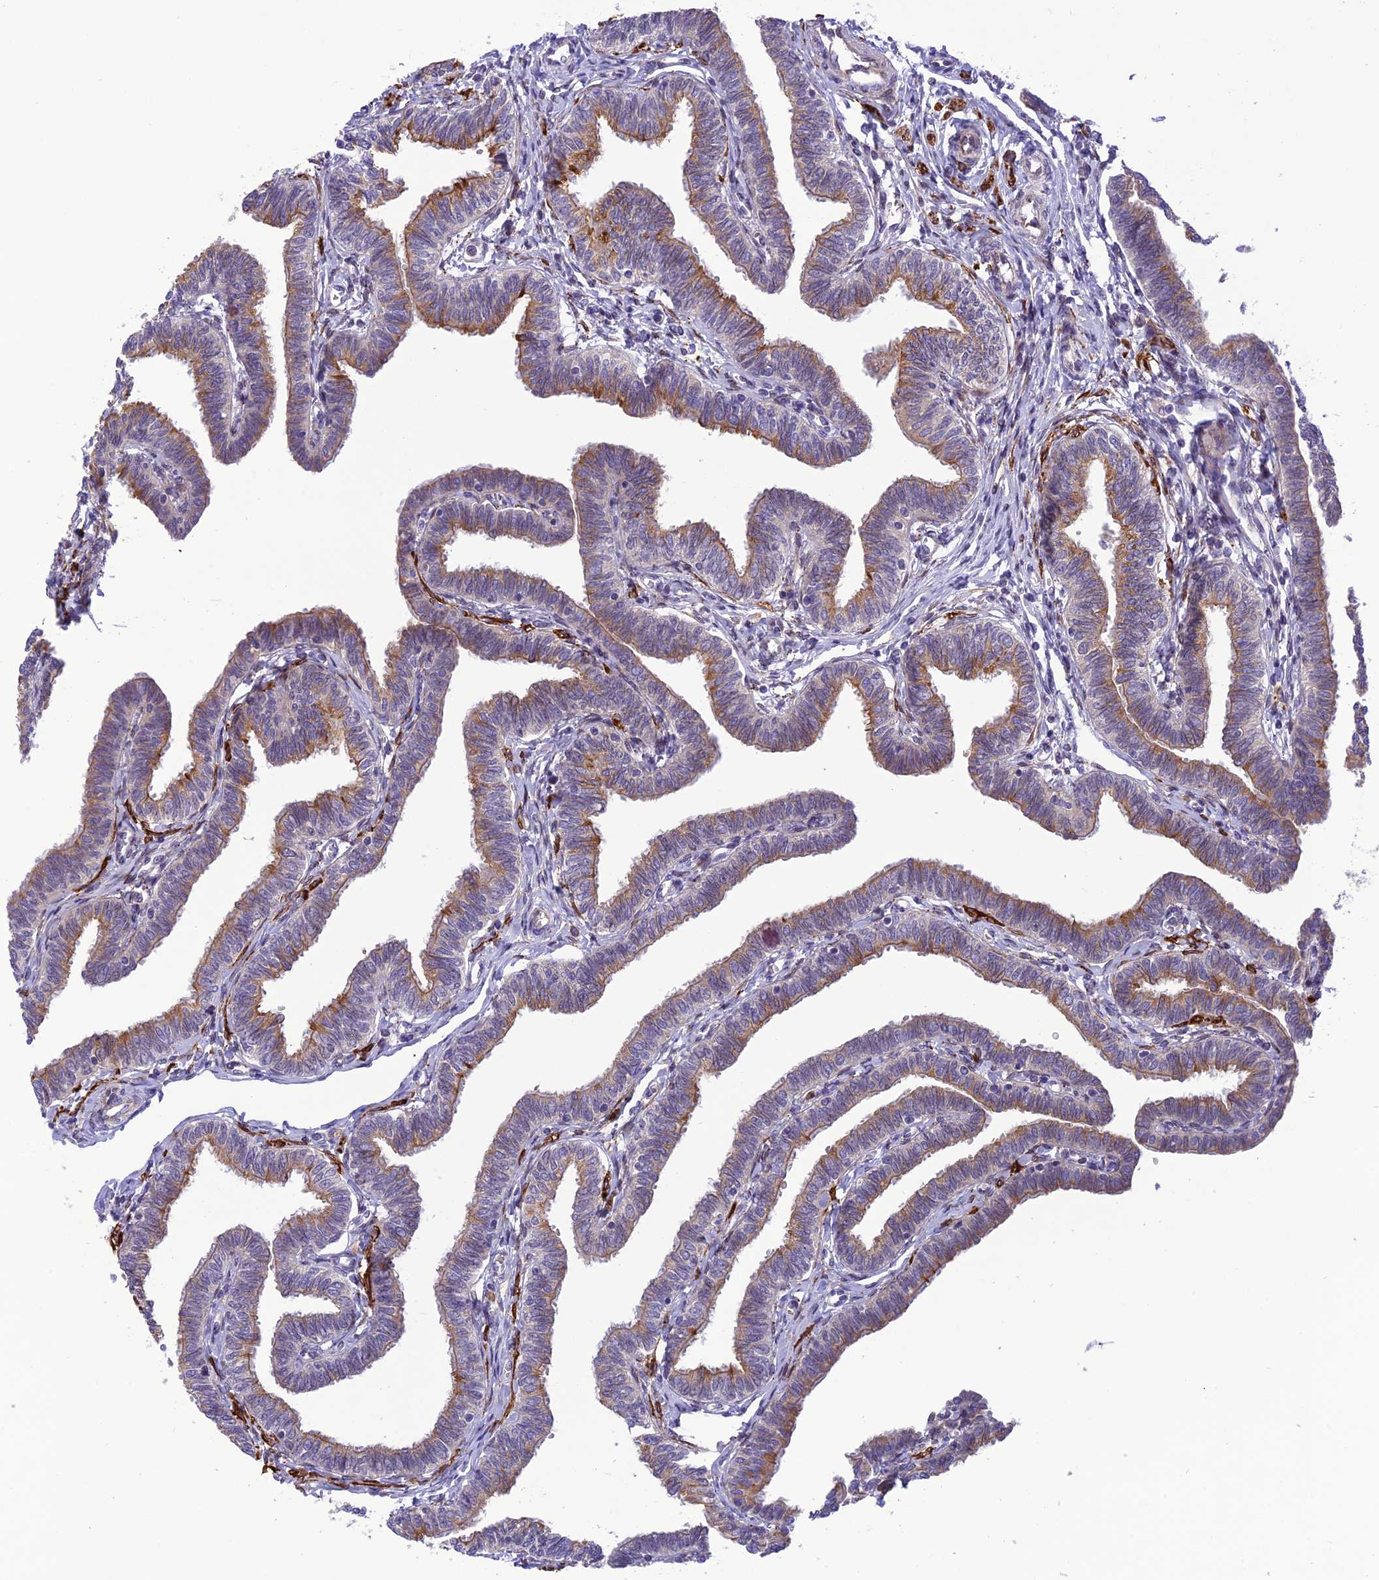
{"staining": {"intensity": "strong", "quantity": ">75%", "location": "cytoplasmic/membranous"}, "tissue": "fallopian tube", "cell_type": "Glandular cells", "image_type": "normal", "snomed": [{"axis": "morphology", "description": "Normal tissue, NOS"}, {"axis": "topography", "description": "Fallopian tube"}, {"axis": "topography", "description": "Ovary"}], "caption": "Immunohistochemistry of benign human fallopian tube shows high levels of strong cytoplasmic/membranous staining in approximately >75% of glandular cells. The staining is performed using DAB (3,3'-diaminobenzidine) brown chromogen to label protein expression. The nuclei are counter-stained blue using hematoxylin.", "gene": "JMY", "patient": {"sex": "female", "age": 23}}